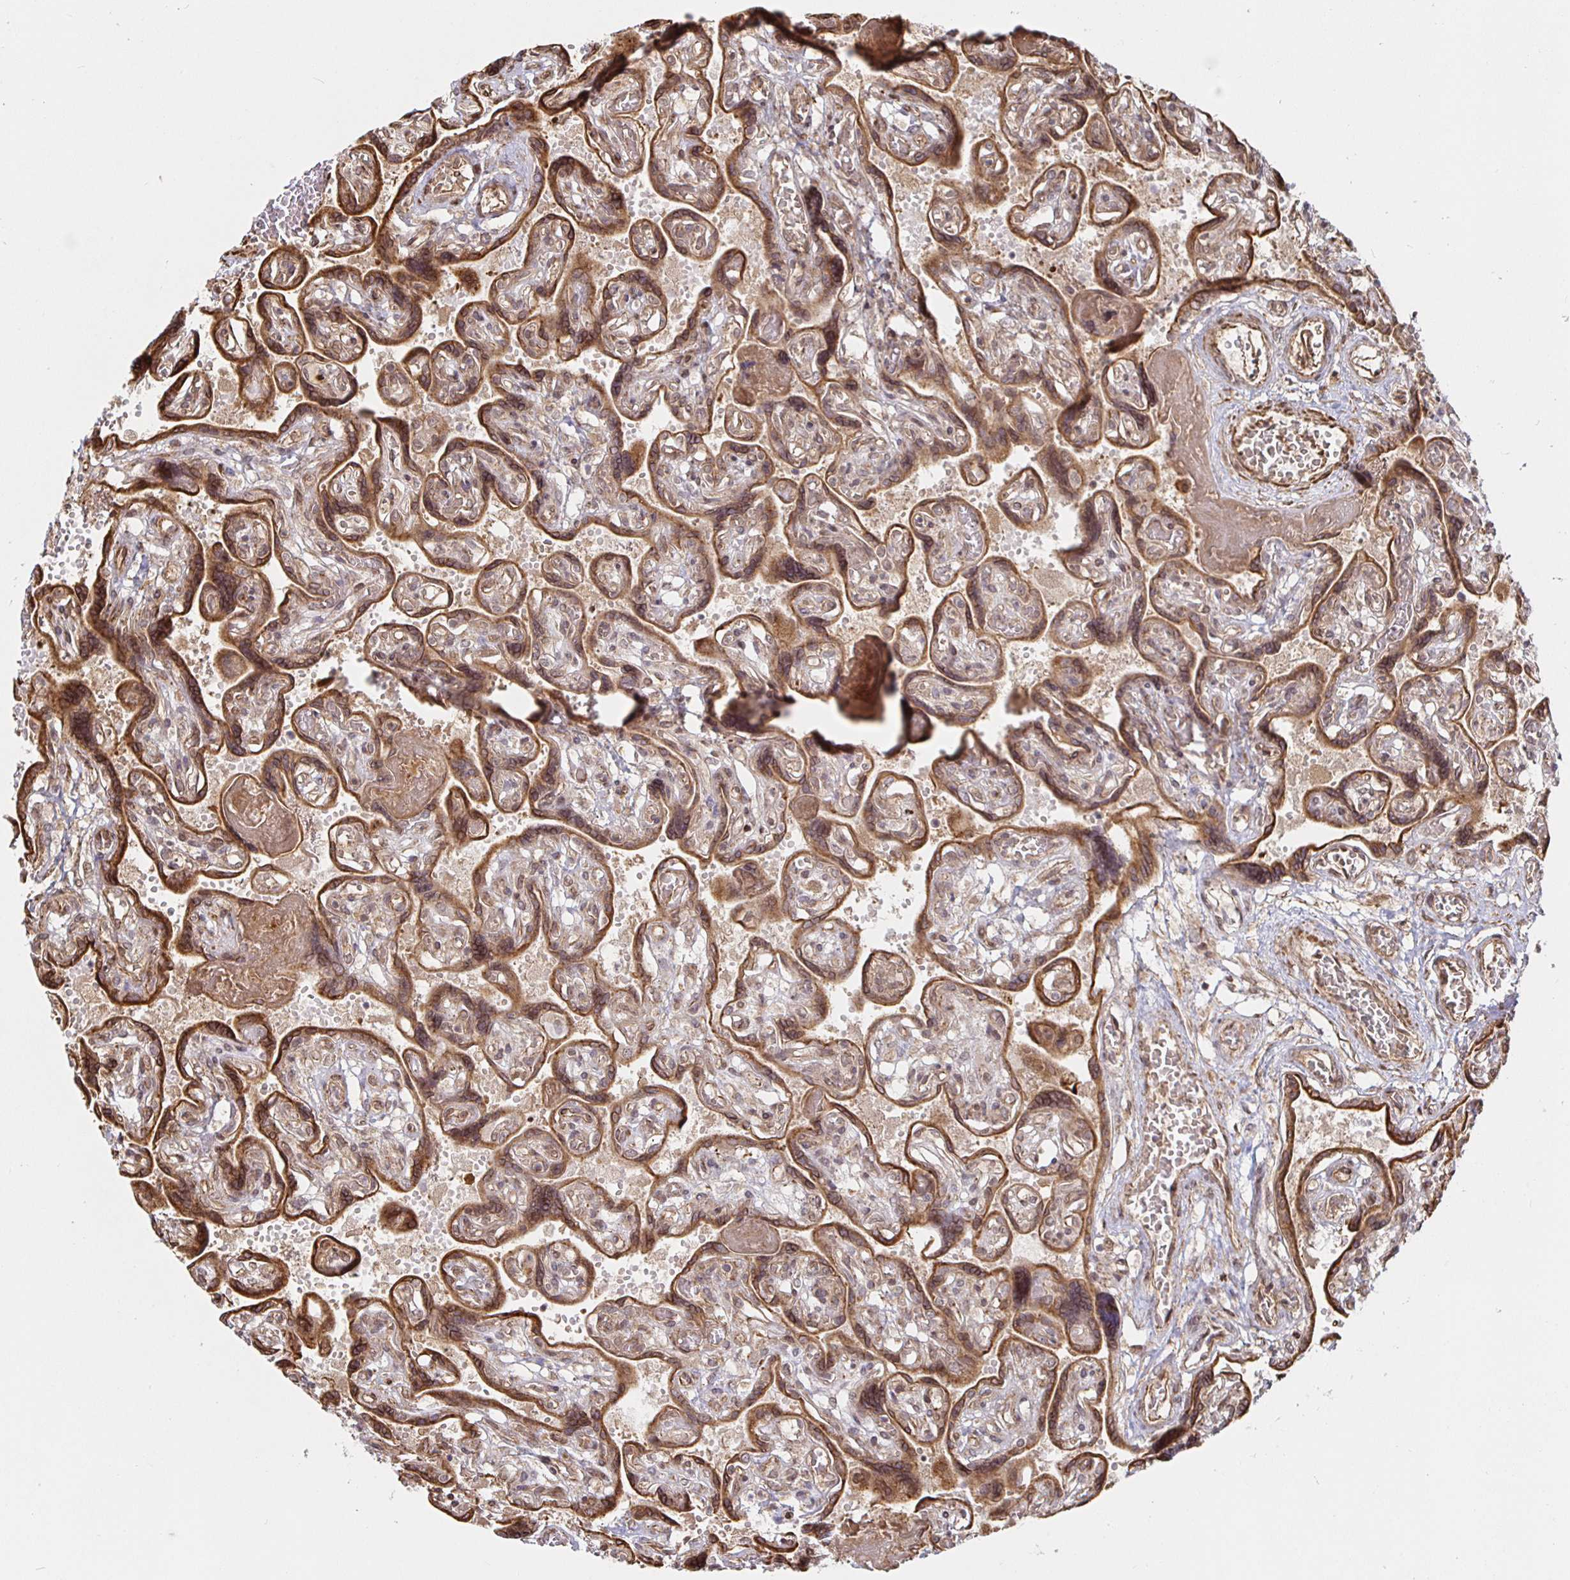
{"staining": {"intensity": "moderate", "quantity": ">75%", "location": "cytoplasmic/membranous"}, "tissue": "placenta", "cell_type": "Decidual cells", "image_type": "normal", "snomed": [{"axis": "morphology", "description": "Normal tissue, NOS"}, {"axis": "topography", "description": "Placenta"}], "caption": "Normal placenta reveals moderate cytoplasmic/membranous staining in approximately >75% of decidual cells, visualized by immunohistochemistry.", "gene": "STRAP", "patient": {"sex": "female", "age": 32}}